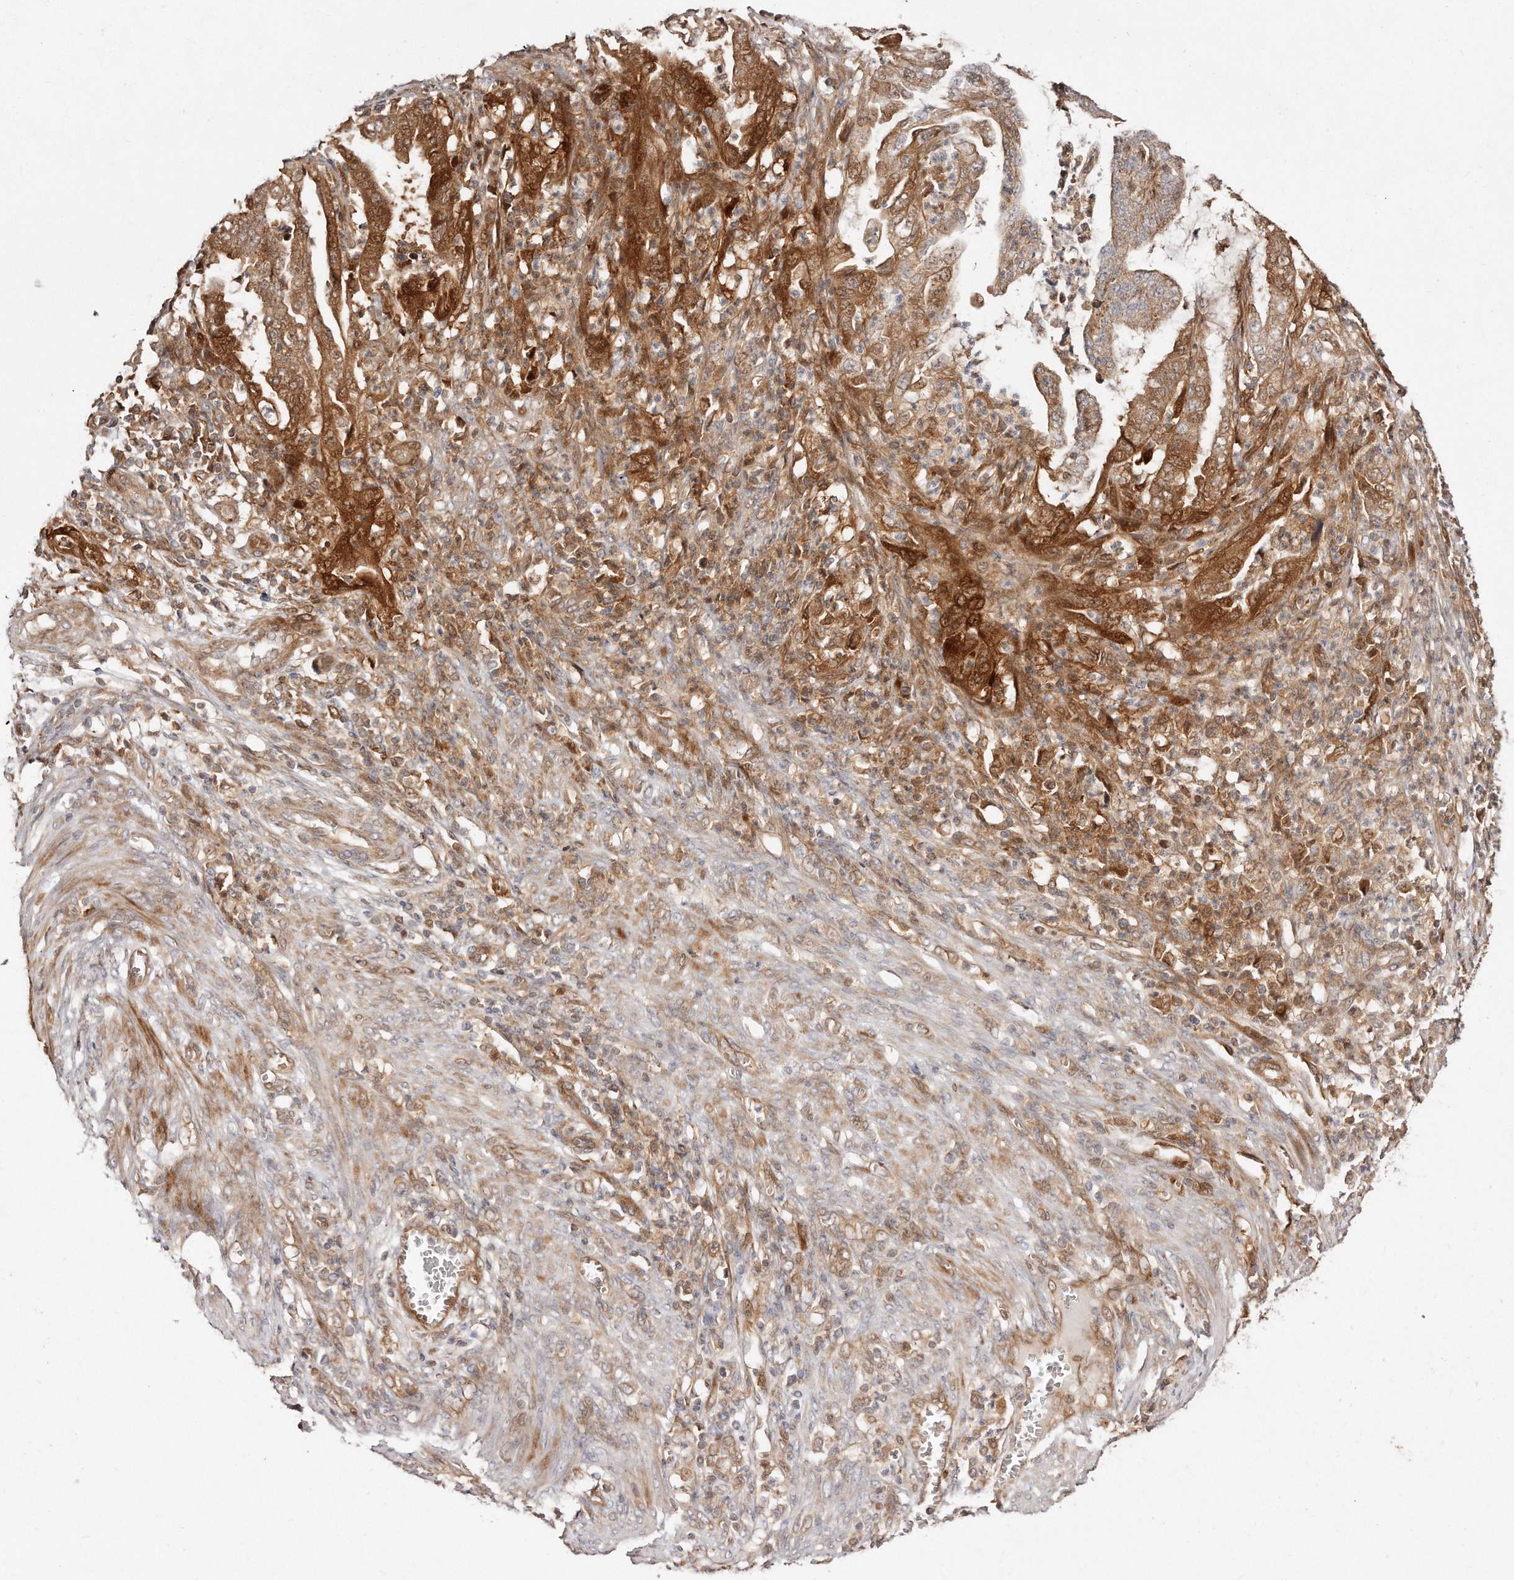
{"staining": {"intensity": "moderate", "quantity": ">75%", "location": "cytoplasmic/membranous"}, "tissue": "endometrial cancer", "cell_type": "Tumor cells", "image_type": "cancer", "snomed": [{"axis": "morphology", "description": "Adenocarcinoma, NOS"}, {"axis": "topography", "description": "Endometrium"}], "caption": "Immunohistochemistry (IHC) micrograph of human adenocarcinoma (endometrial) stained for a protein (brown), which demonstrates medium levels of moderate cytoplasmic/membranous staining in about >75% of tumor cells.", "gene": "GBP4", "patient": {"sex": "female", "age": 51}}